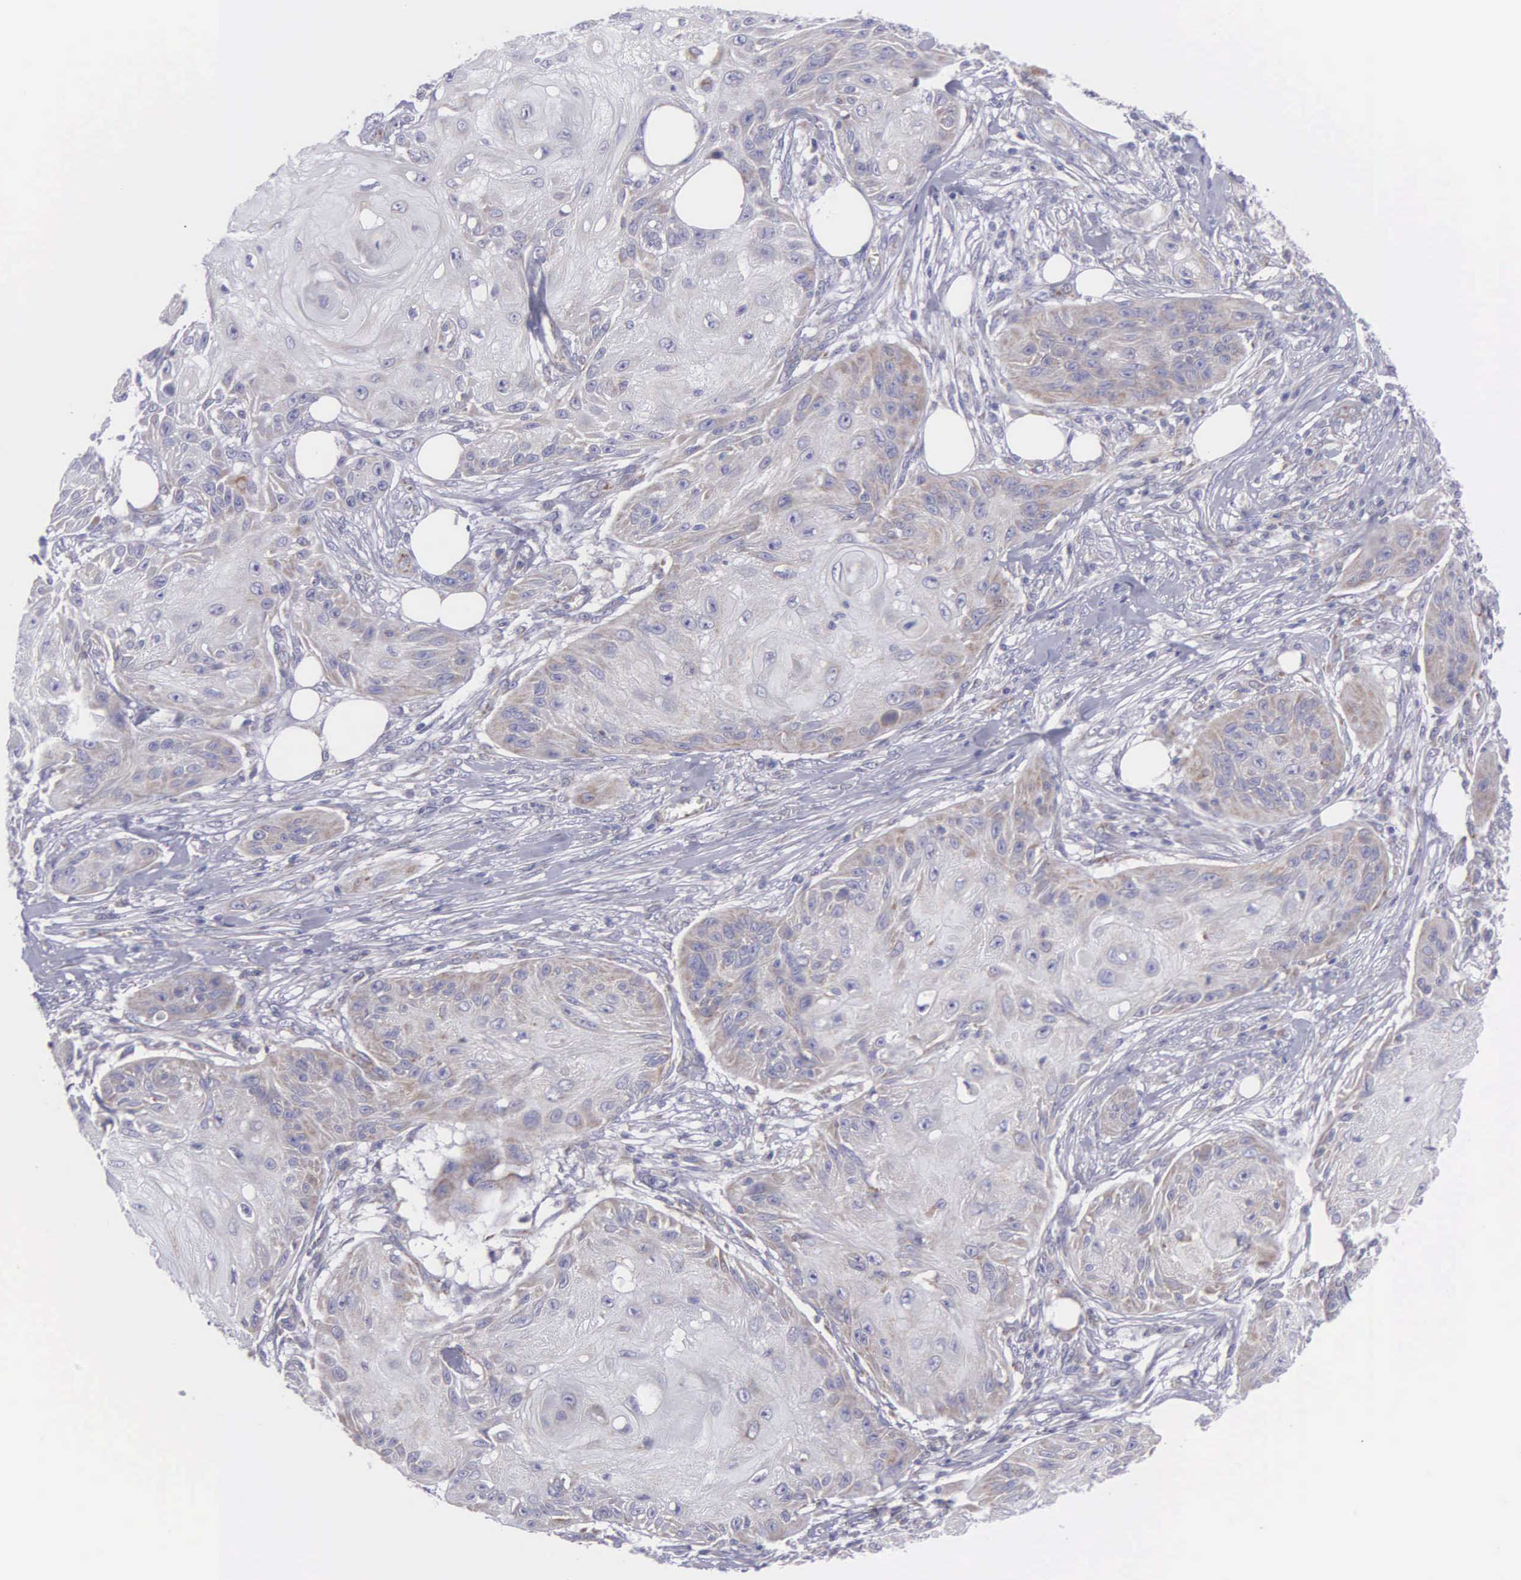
{"staining": {"intensity": "weak", "quantity": "<25%", "location": "cytoplasmic/membranous"}, "tissue": "skin cancer", "cell_type": "Tumor cells", "image_type": "cancer", "snomed": [{"axis": "morphology", "description": "Squamous cell carcinoma, NOS"}, {"axis": "topography", "description": "Skin"}], "caption": "Tumor cells show no significant protein positivity in skin cancer (squamous cell carcinoma). (DAB IHC visualized using brightfield microscopy, high magnification).", "gene": "SYNJ2BP", "patient": {"sex": "female", "age": 88}}